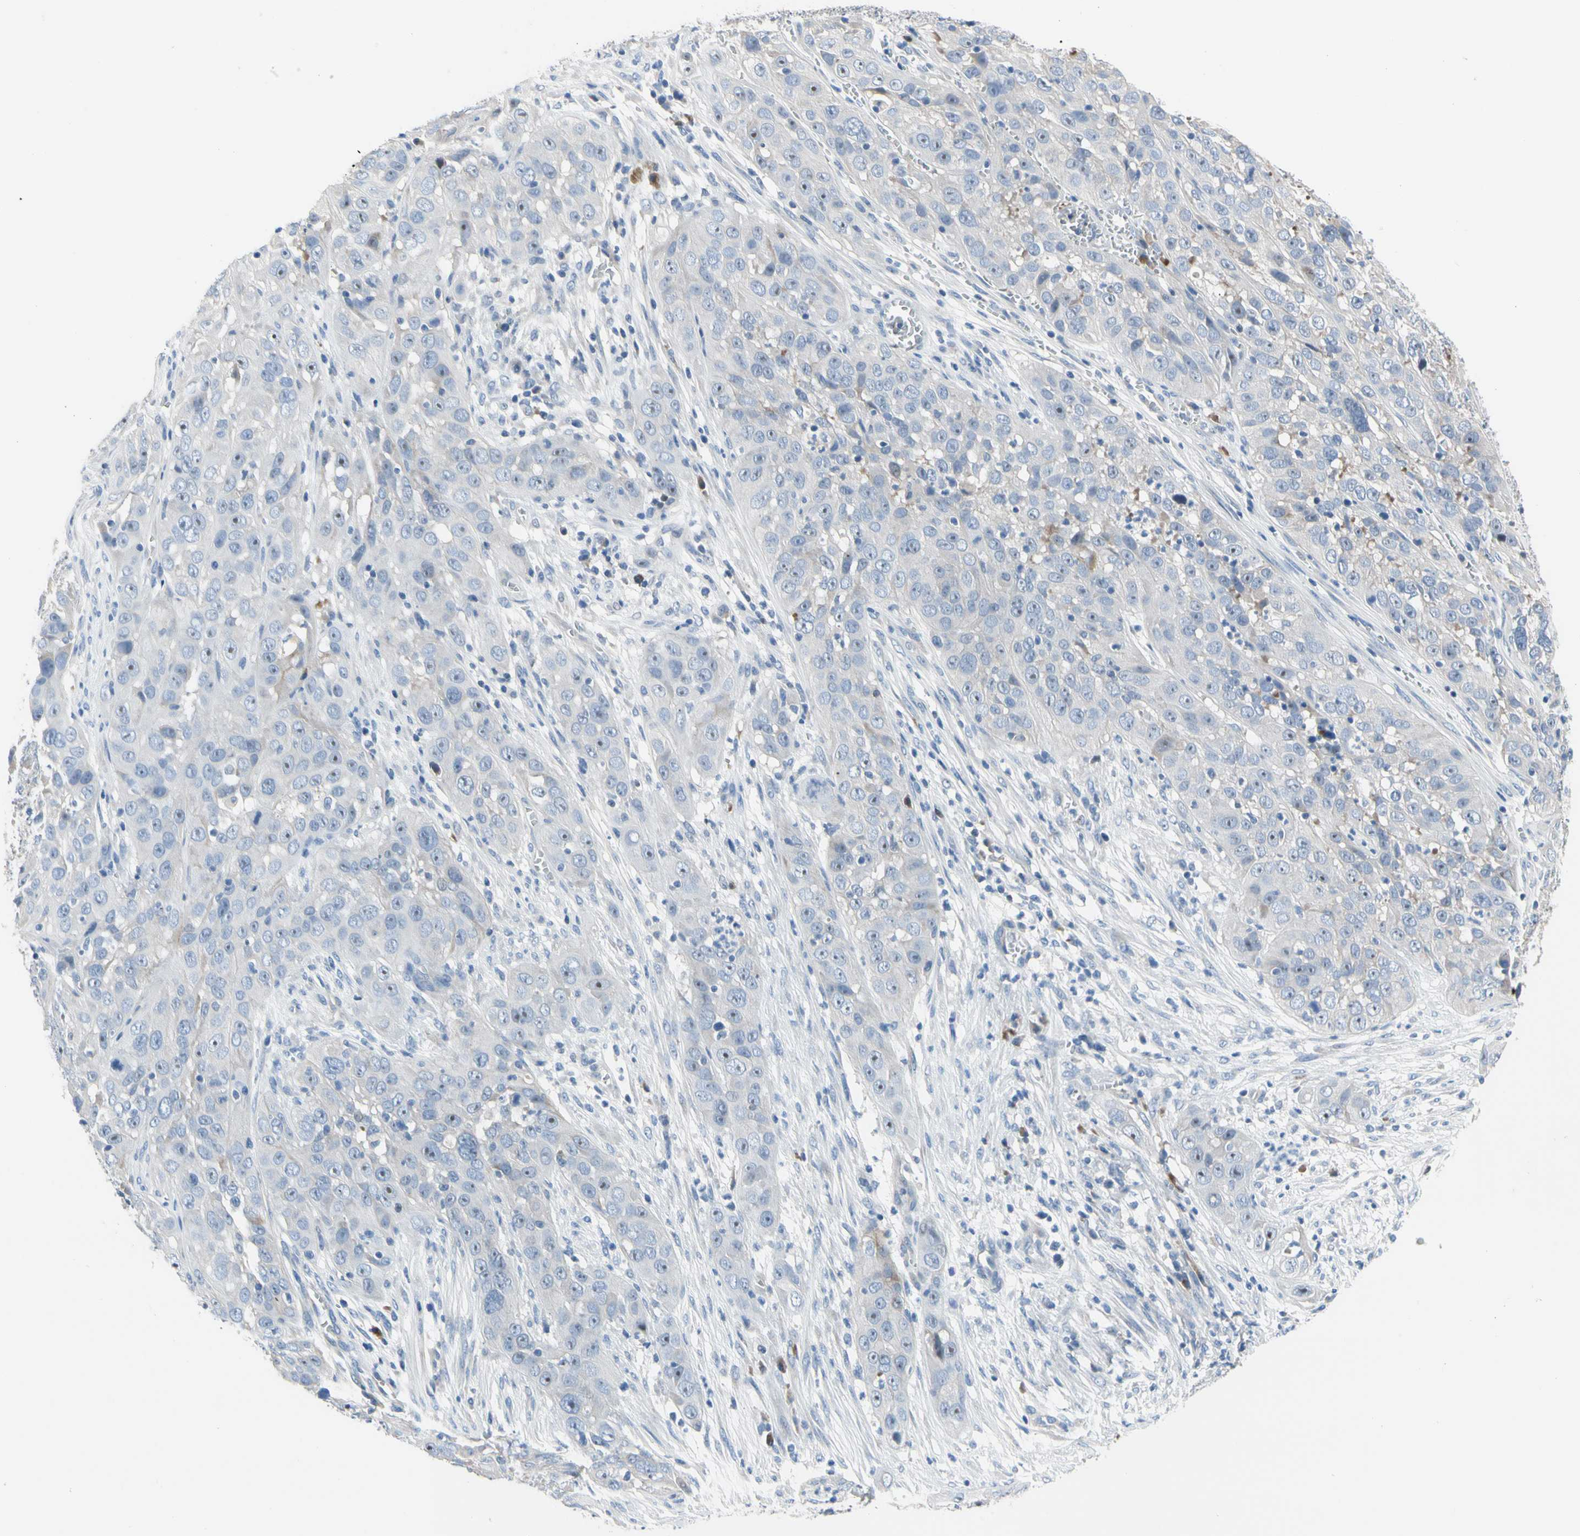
{"staining": {"intensity": "negative", "quantity": "none", "location": "none"}, "tissue": "cervical cancer", "cell_type": "Tumor cells", "image_type": "cancer", "snomed": [{"axis": "morphology", "description": "Squamous cell carcinoma, NOS"}, {"axis": "topography", "description": "Cervix"}], "caption": "The micrograph displays no staining of tumor cells in cervical squamous cell carcinoma.", "gene": "HMGCR", "patient": {"sex": "female", "age": 32}}